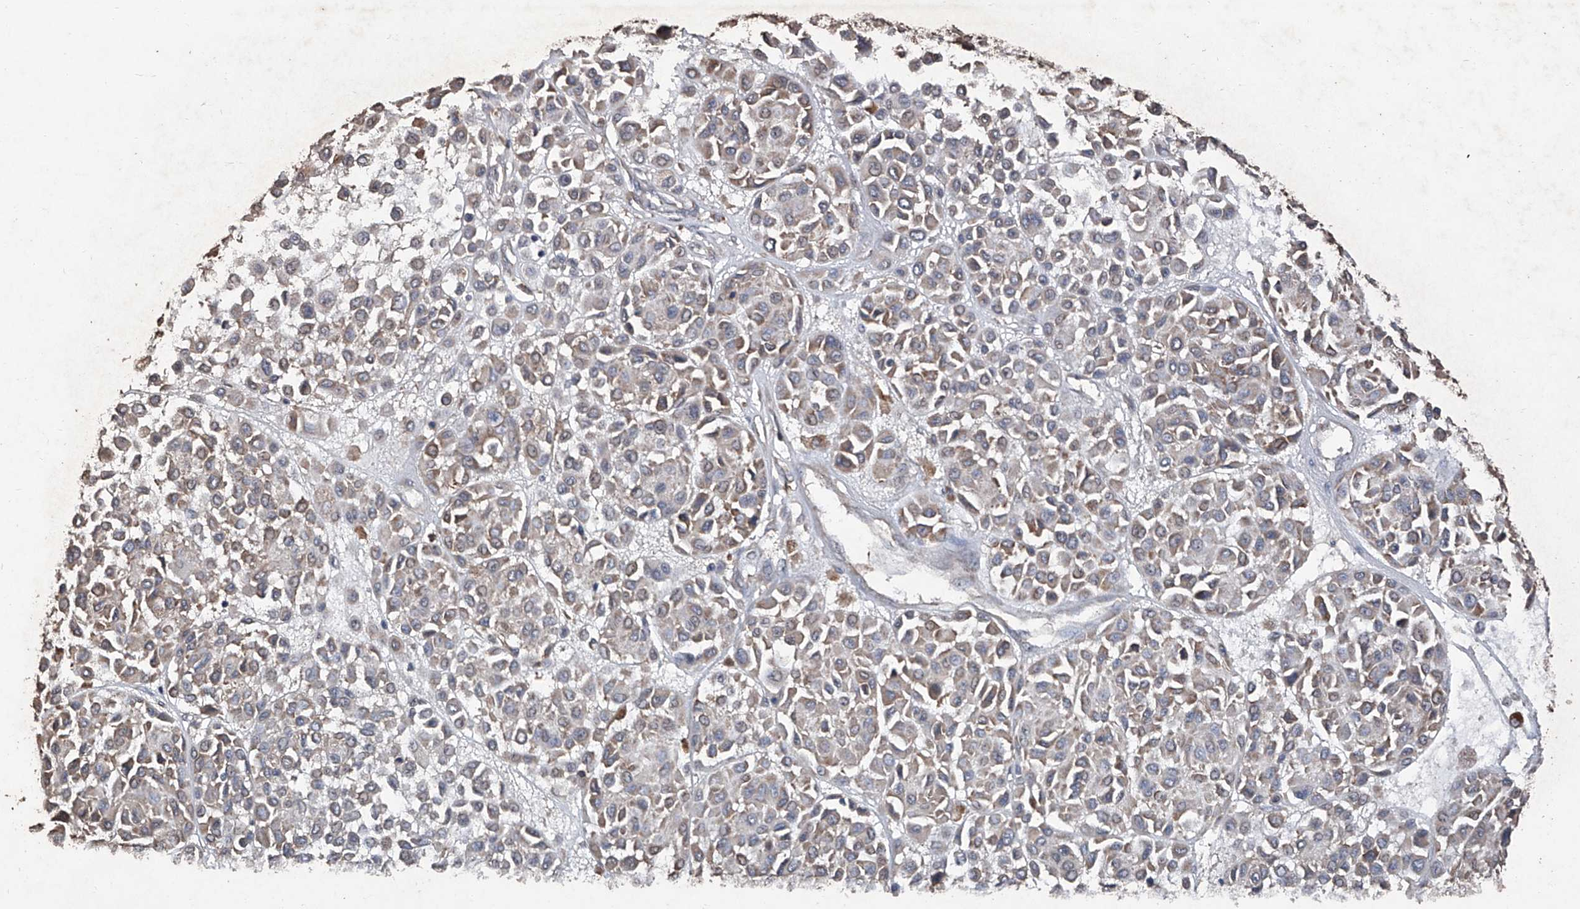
{"staining": {"intensity": "moderate", "quantity": "25%-75%", "location": "cytoplasmic/membranous"}, "tissue": "melanoma", "cell_type": "Tumor cells", "image_type": "cancer", "snomed": [{"axis": "morphology", "description": "Malignant melanoma, Metastatic site"}, {"axis": "topography", "description": "Soft tissue"}], "caption": "Immunohistochemical staining of melanoma demonstrates medium levels of moderate cytoplasmic/membranous positivity in about 25%-75% of tumor cells.", "gene": "EML1", "patient": {"sex": "male", "age": 41}}